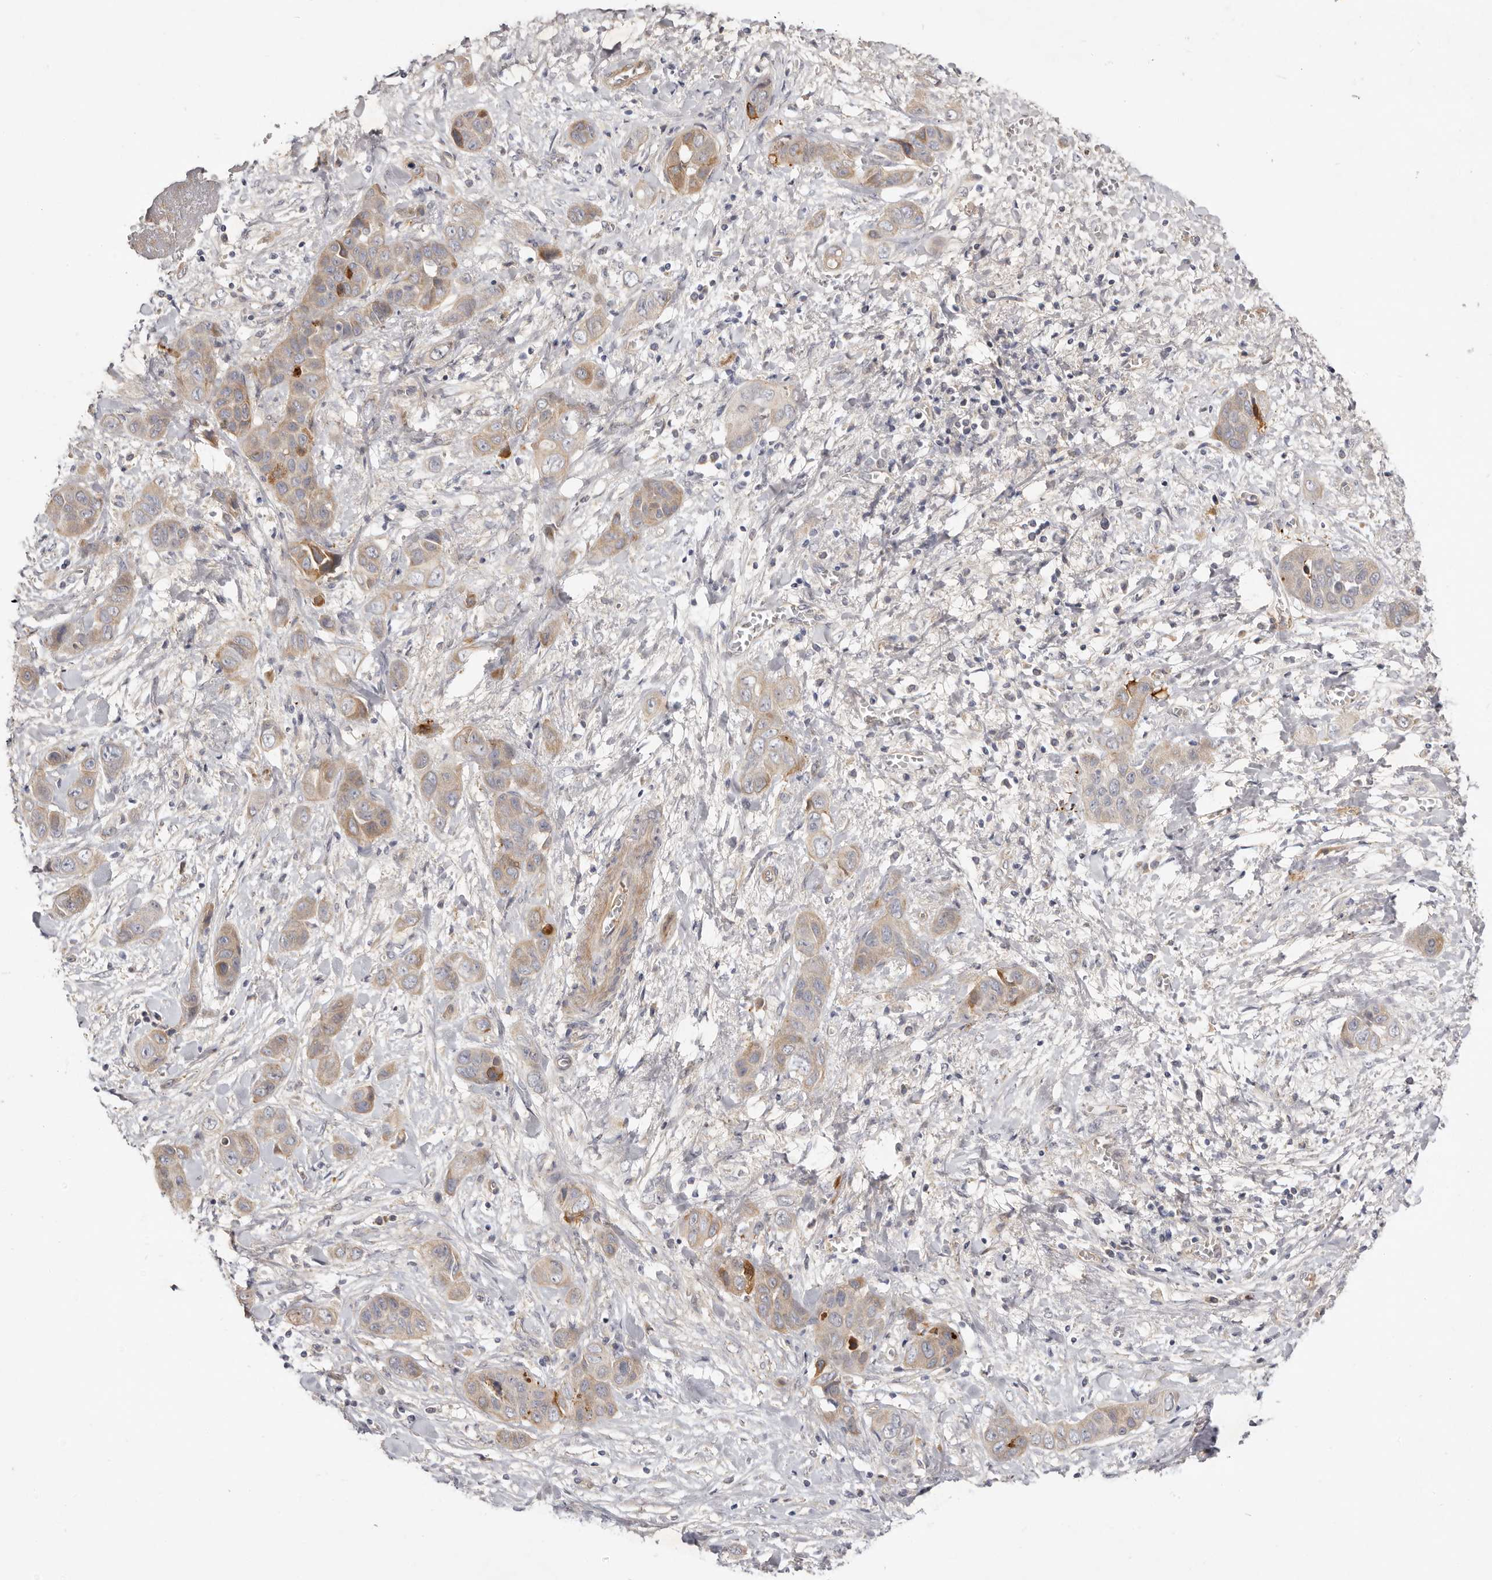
{"staining": {"intensity": "weak", "quantity": "25%-75%", "location": "cytoplasmic/membranous"}, "tissue": "liver cancer", "cell_type": "Tumor cells", "image_type": "cancer", "snomed": [{"axis": "morphology", "description": "Cholangiocarcinoma"}, {"axis": "topography", "description": "Liver"}], "caption": "Liver cancer stained with a protein marker reveals weak staining in tumor cells.", "gene": "ADAMTS9", "patient": {"sex": "female", "age": 52}}